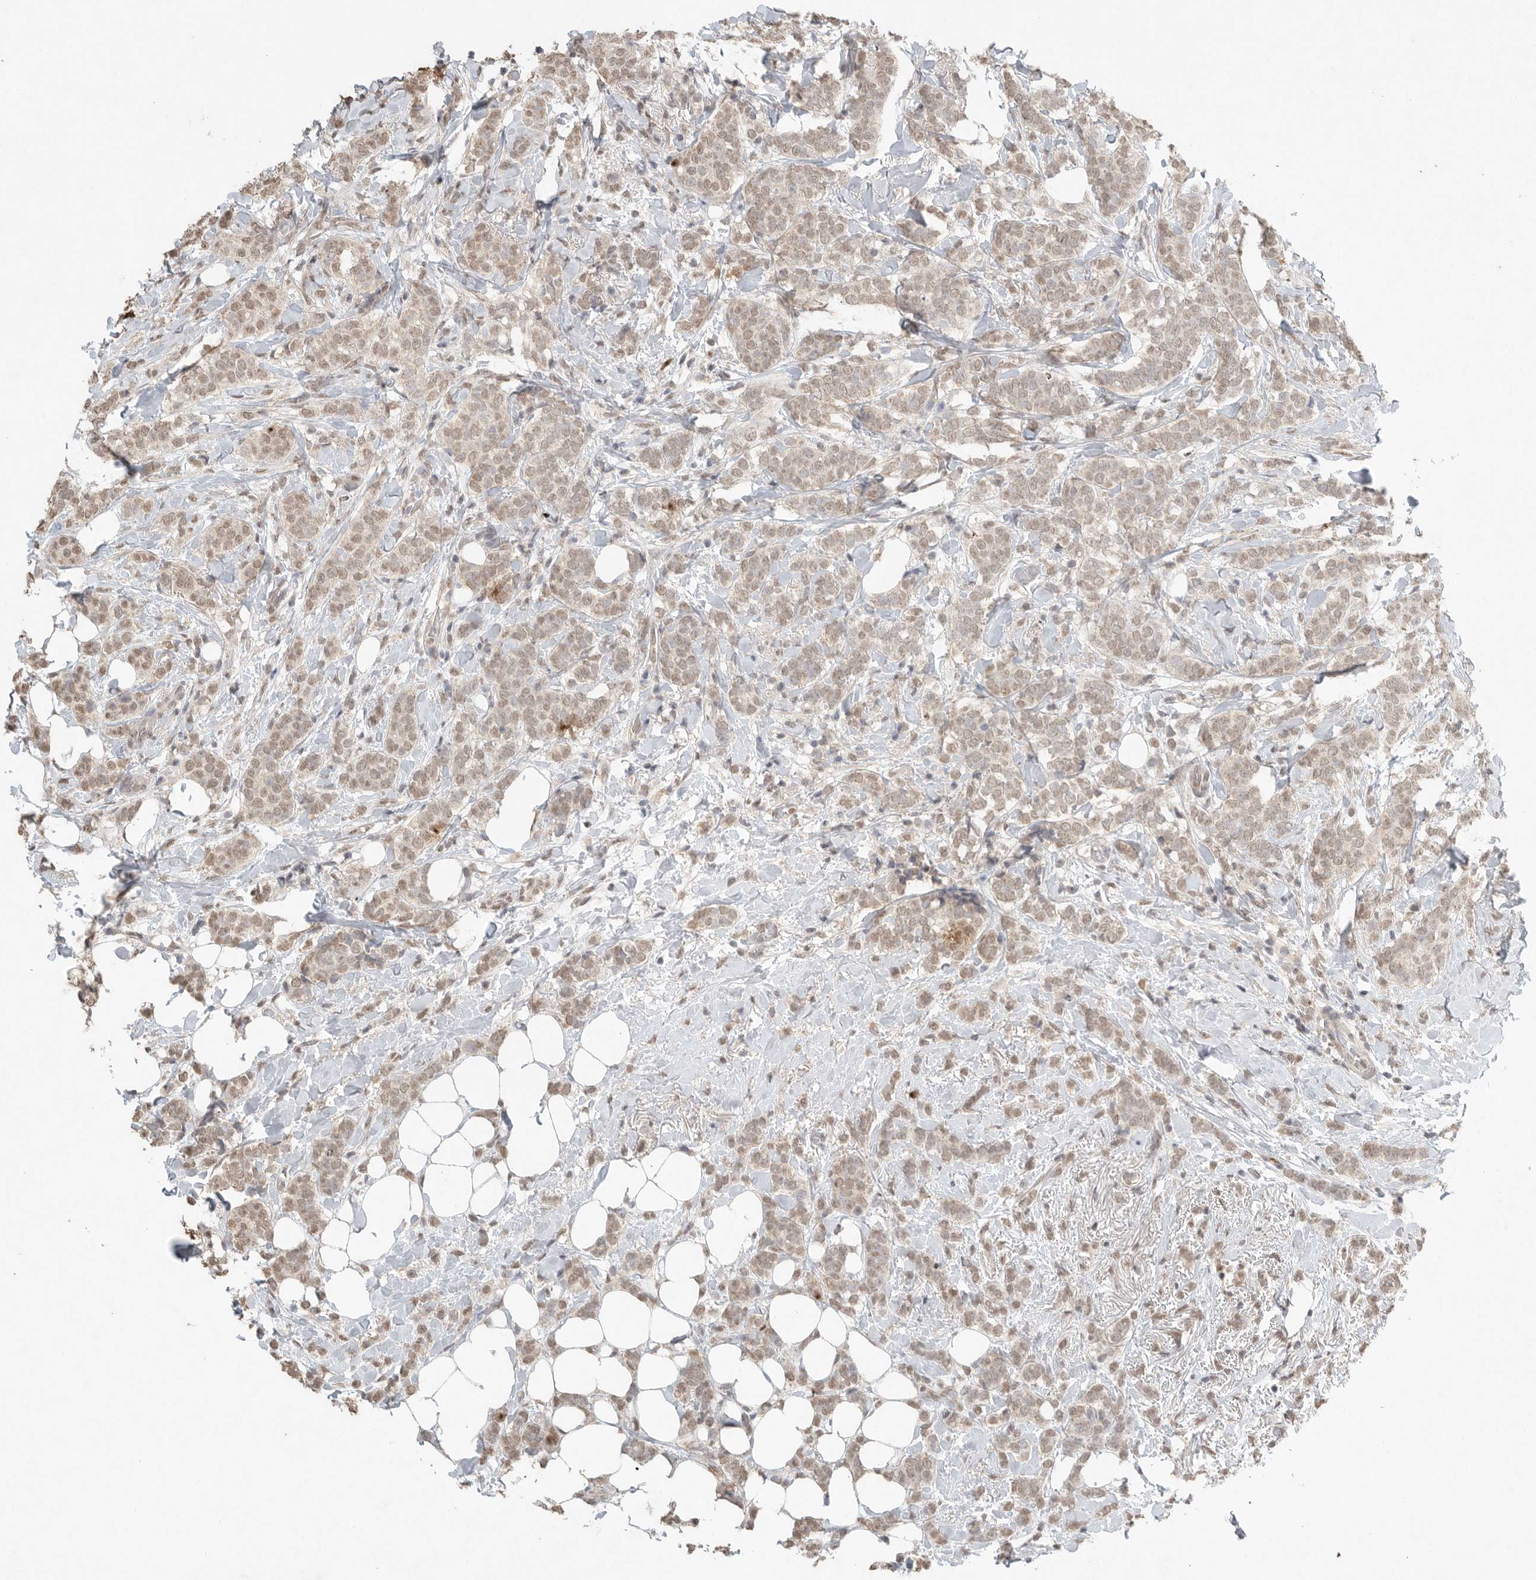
{"staining": {"intensity": "weak", "quantity": ">75%", "location": "nuclear"}, "tissue": "breast cancer", "cell_type": "Tumor cells", "image_type": "cancer", "snomed": [{"axis": "morphology", "description": "Lobular carcinoma"}, {"axis": "topography", "description": "Breast"}], "caption": "This micrograph reveals immunohistochemistry staining of breast lobular carcinoma, with low weak nuclear expression in approximately >75% of tumor cells.", "gene": "KLK5", "patient": {"sex": "female", "age": 50}}